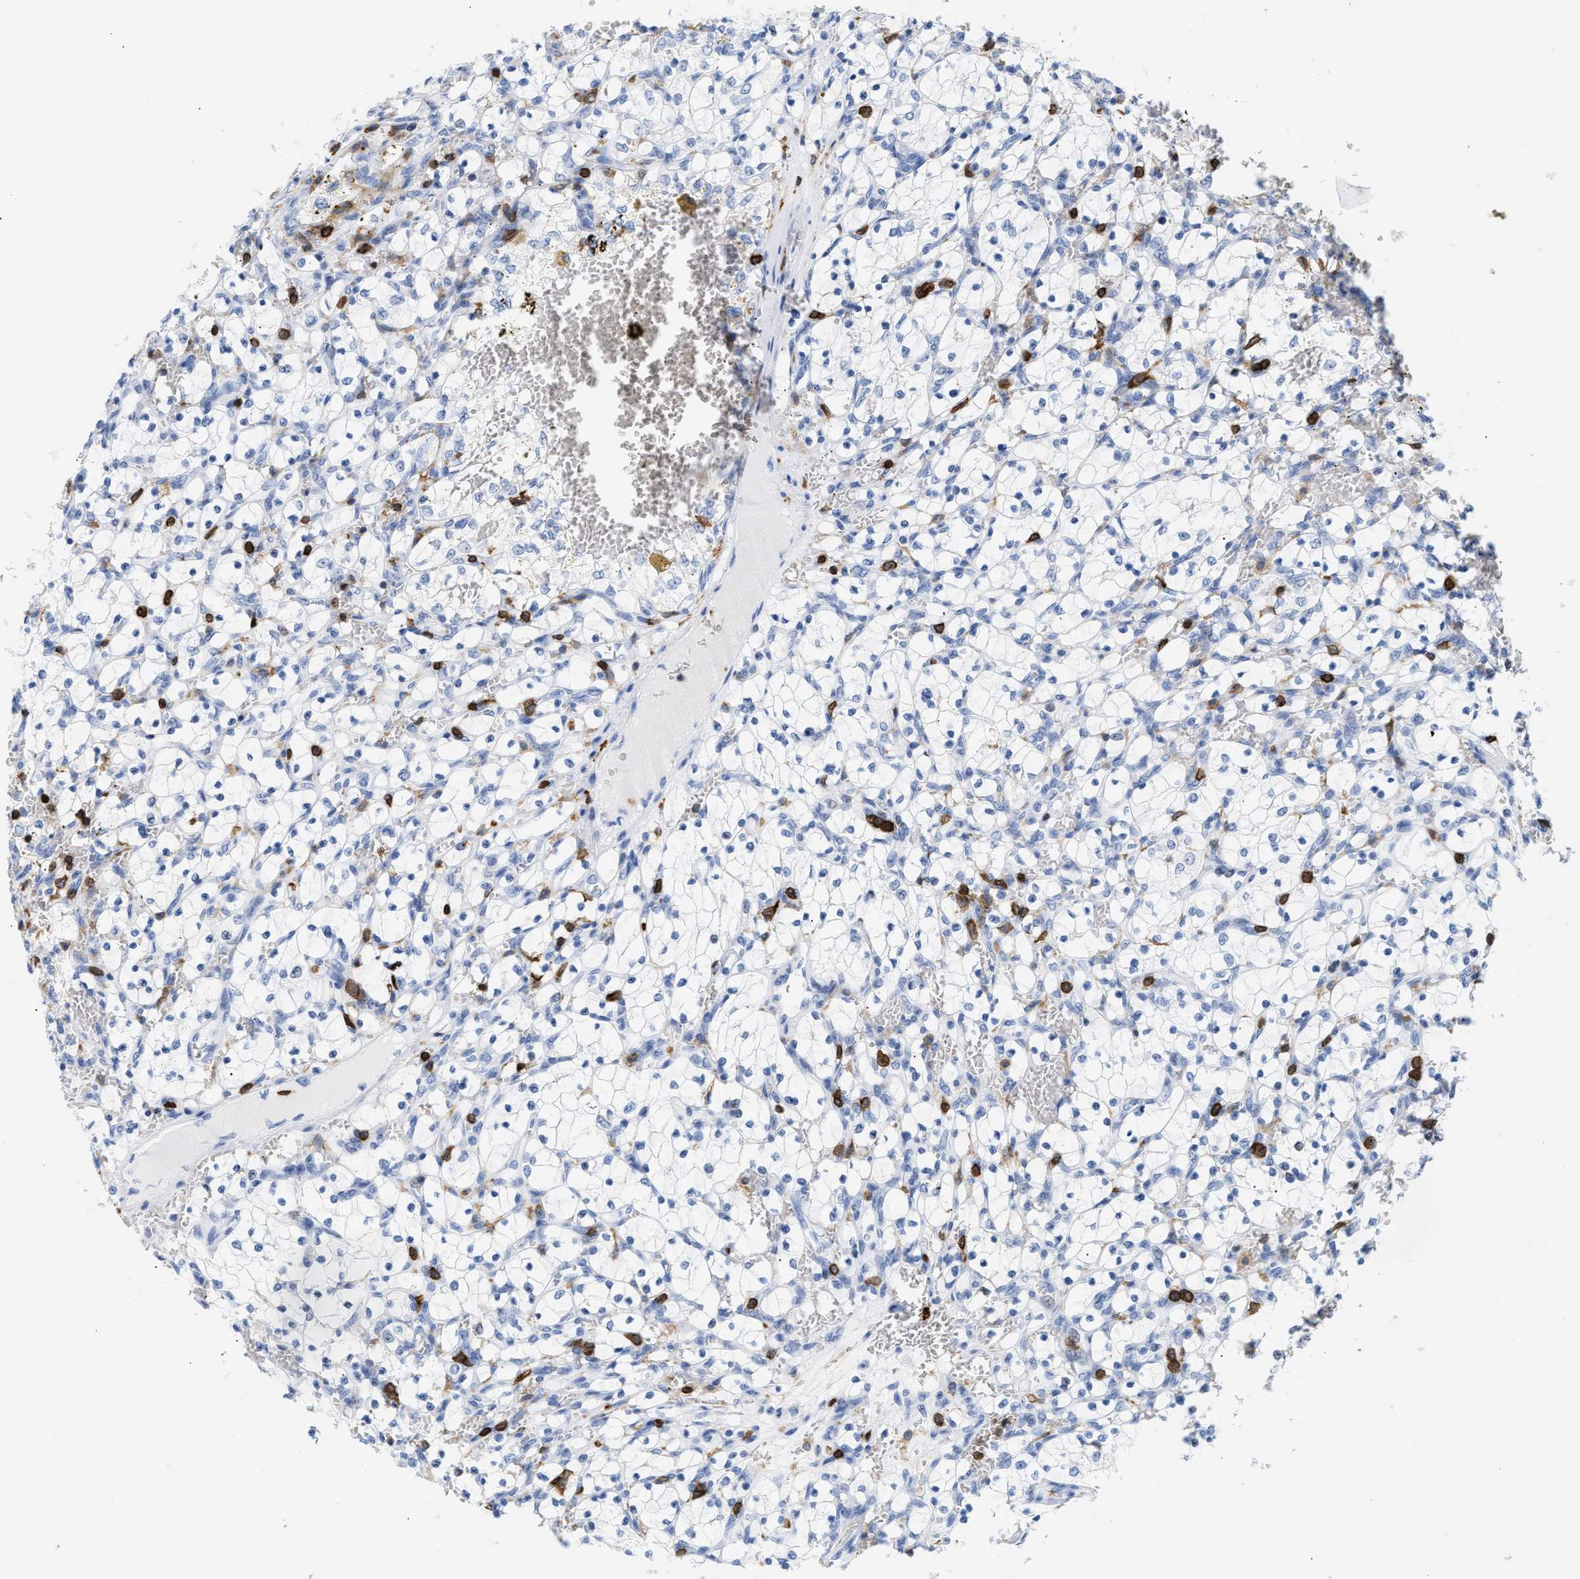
{"staining": {"intensity": "negative", "quantity": "none", "location": "none"}, "tissue": "renal cancer", "cell_type": "Tumor cells", "image_type": "cancer", "snomed": [{"axis": "morphology", "description": "Adenocarcinoma, NOS"}, {"axis": "topography", "description": "Kidney"}], "caption": "Immunohistochemistry photomicrograph of renal adenocarcinoma stained for a protein (brown), which exhibits no expression in tumor cells.", "gene": "LCP1", "patient": {"sex": "female", "age": 69}}